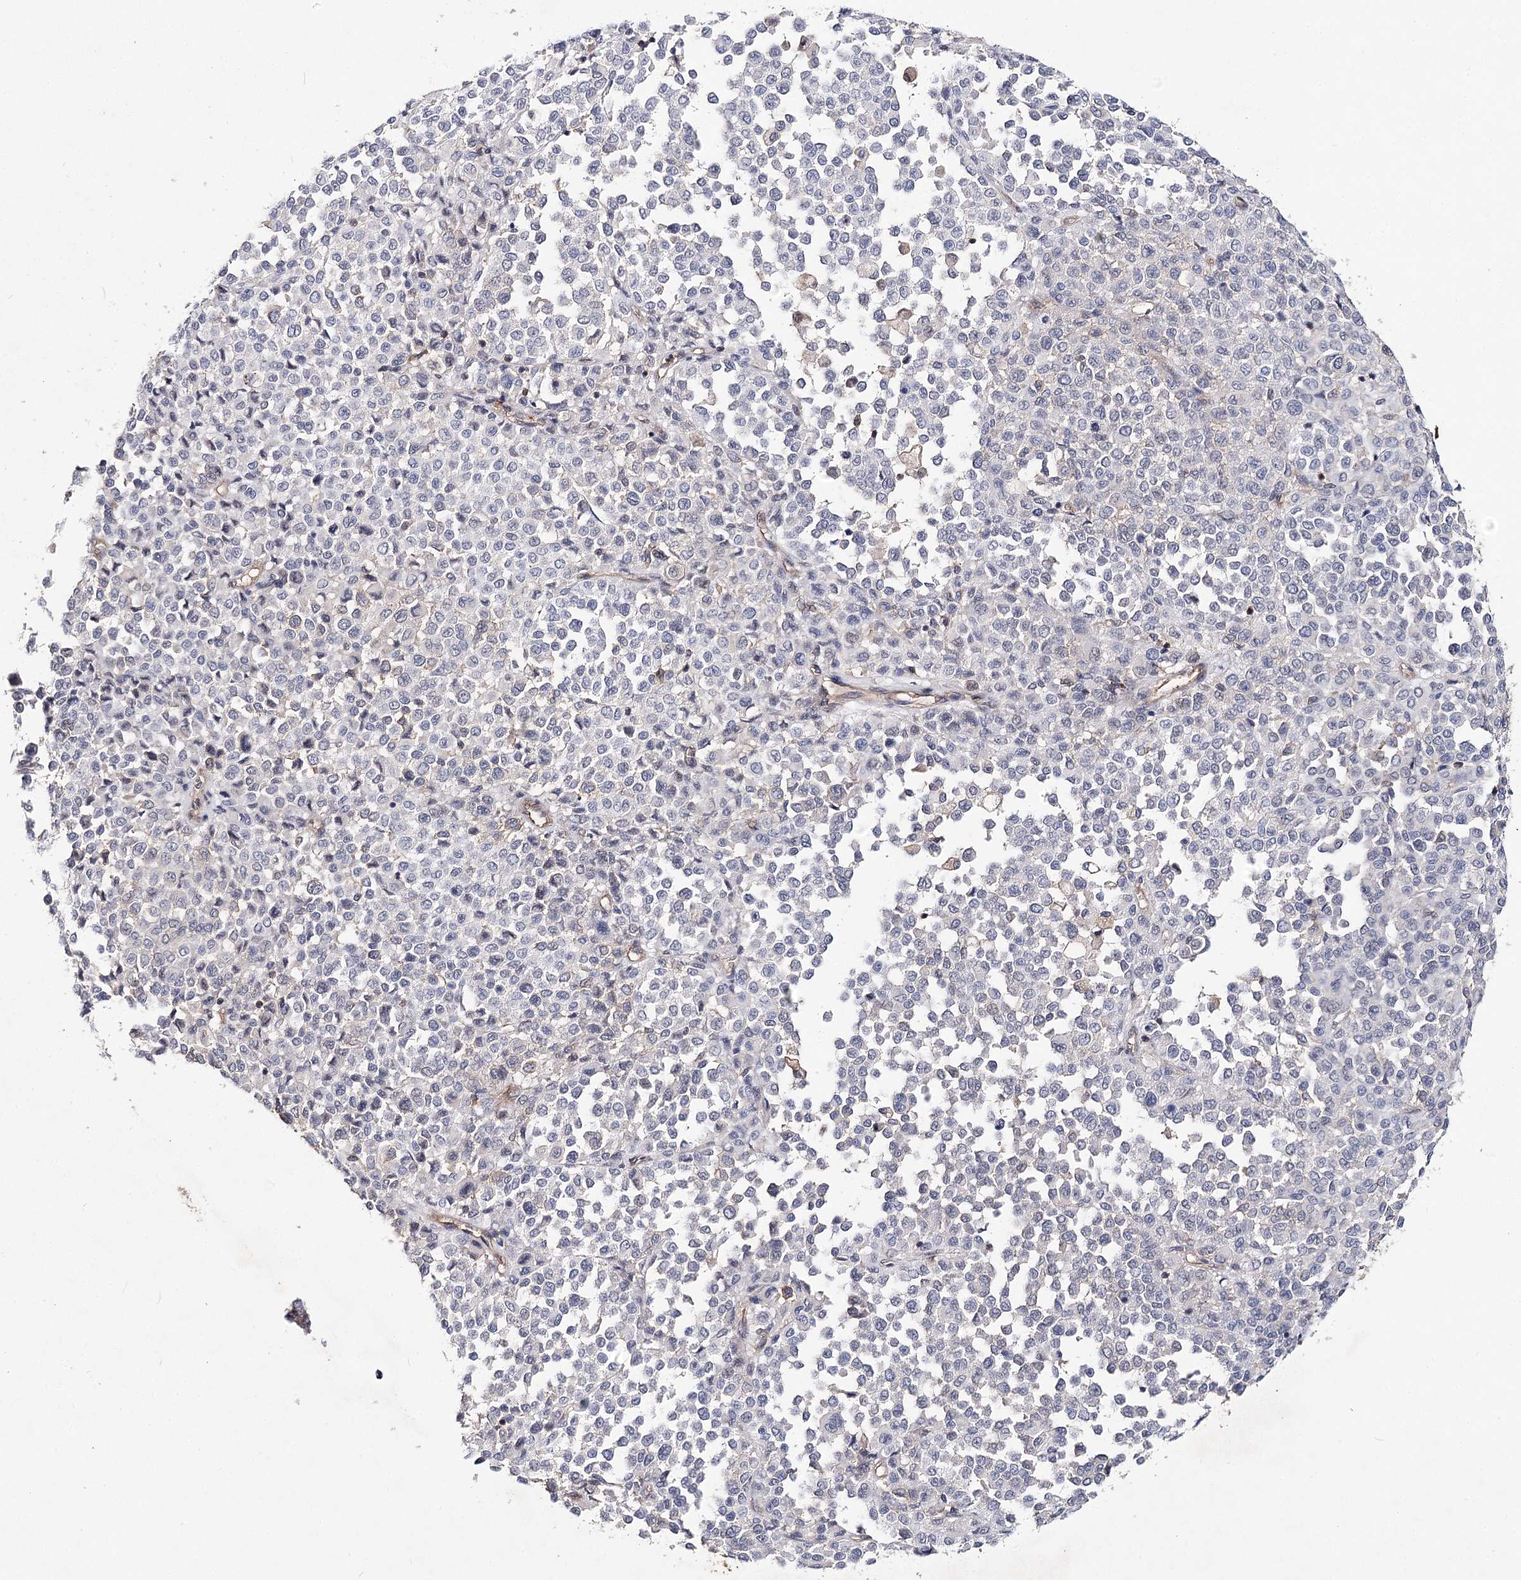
{"staining": {"intensity": "negative", "quantity": "none", "location": "none"}, "tissue": "melanoma", "cell_type": "Tumor cells", "image_type": "cancer", "snomed": [{"axis": "morphology", "description": "Malignant melanoma, Metastatic site"}, {"axis": "topography", "description": "Pancreas"}], "caption": "A high-resolution image shows IHC staining of malignant melanoma (metastatic site), which displays no significant expression in tumor cells.", "gene": "TMEM218", "patient": {"sex": "female", "age": 30}}